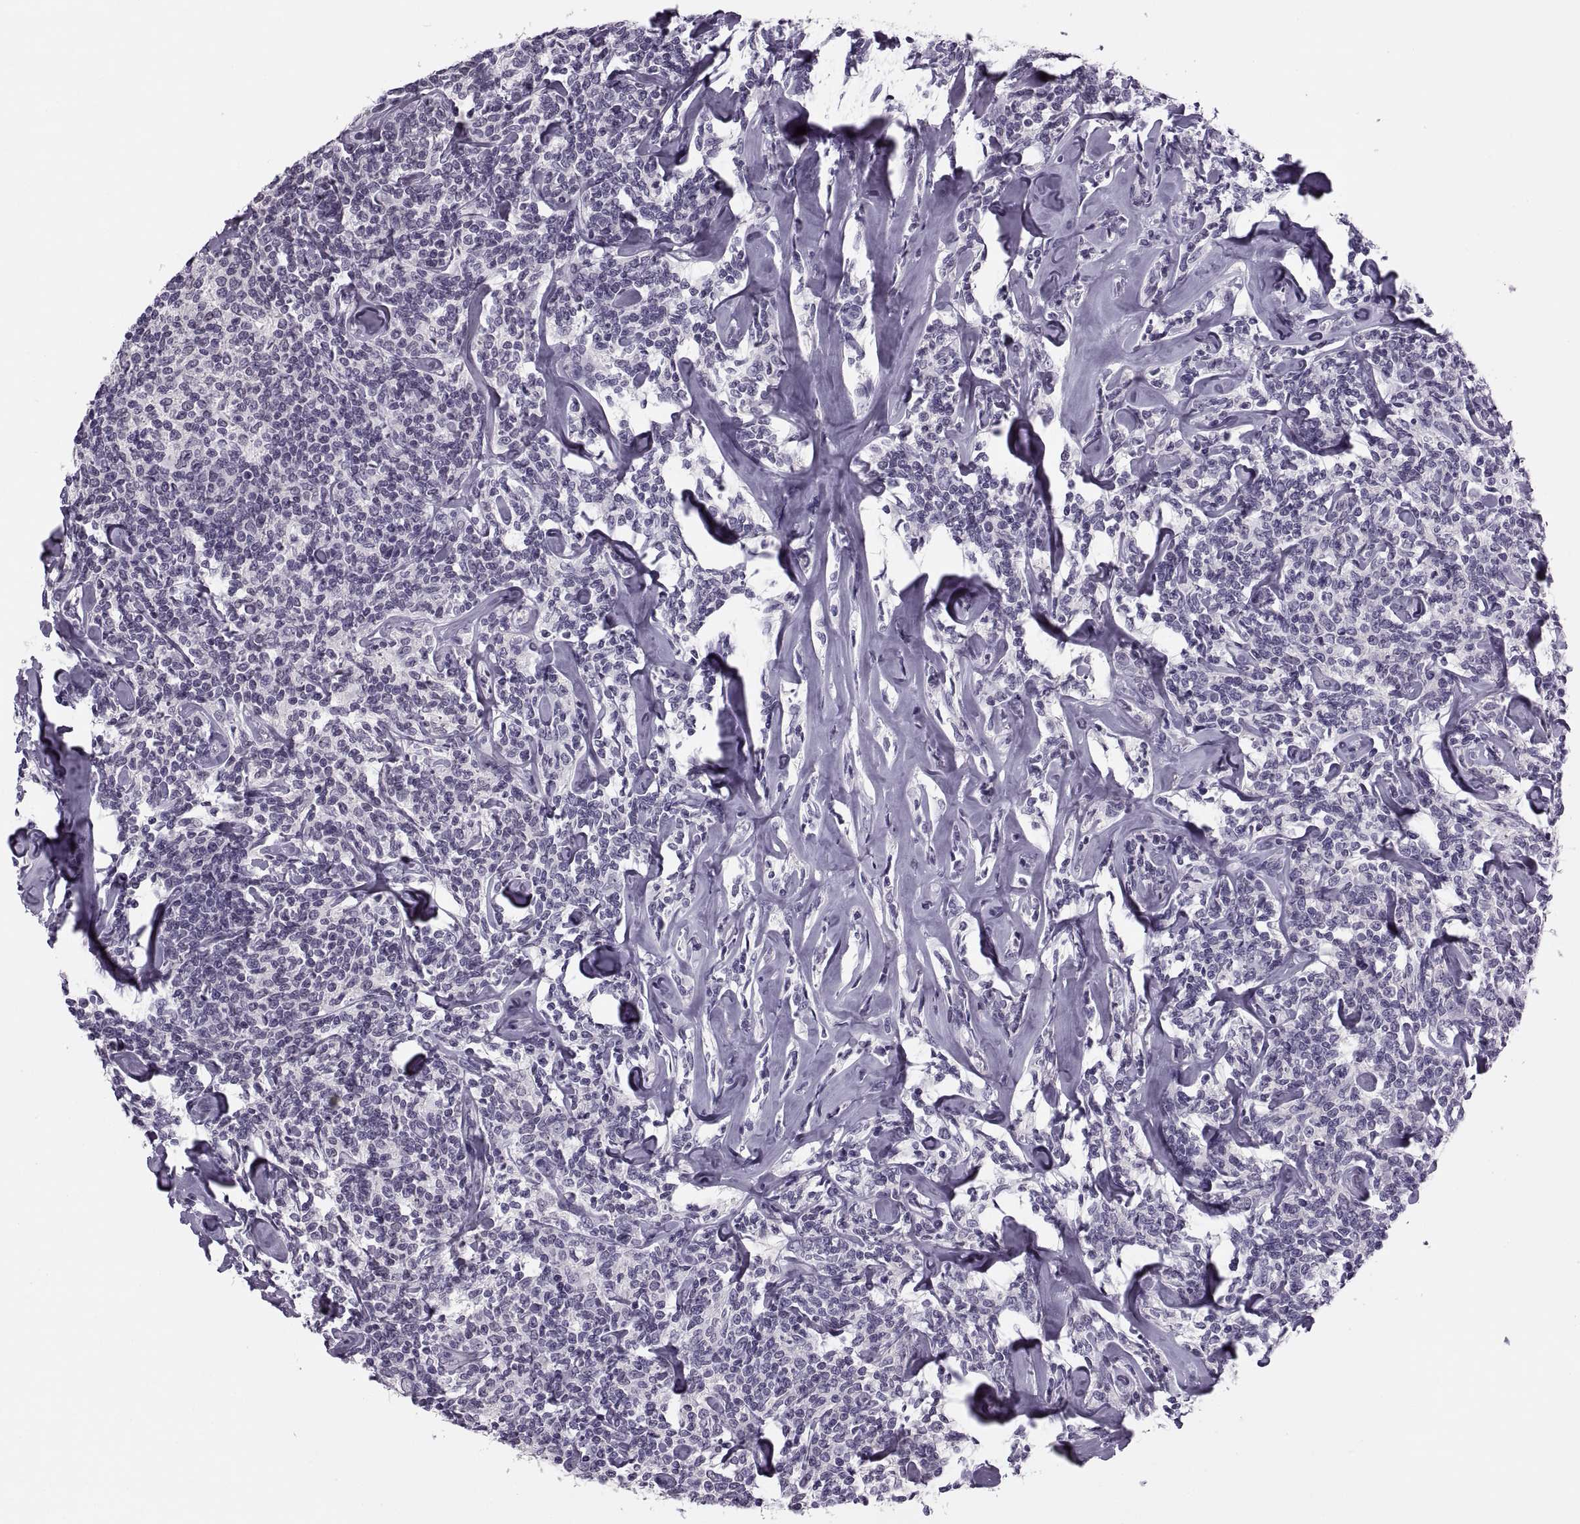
{"staining": {"intensity": "negative", "quantity": "none", "location": "none"}, "tissue": "lymphoma", "cell_type": "Tumor cells", "image_type": "cancer", "snomed": [{"axis": "morphology", "description": "Malignant lymphoma, non-Hodgkin's type, Low grade"}, {"axis": "topography", "description": "Lymph node"}], "caption": "Tumor cells are negative for brown protein staining in lymphoma.", "gene": "SYNGR4", "patient": {"sex": "female", "age": 56}}